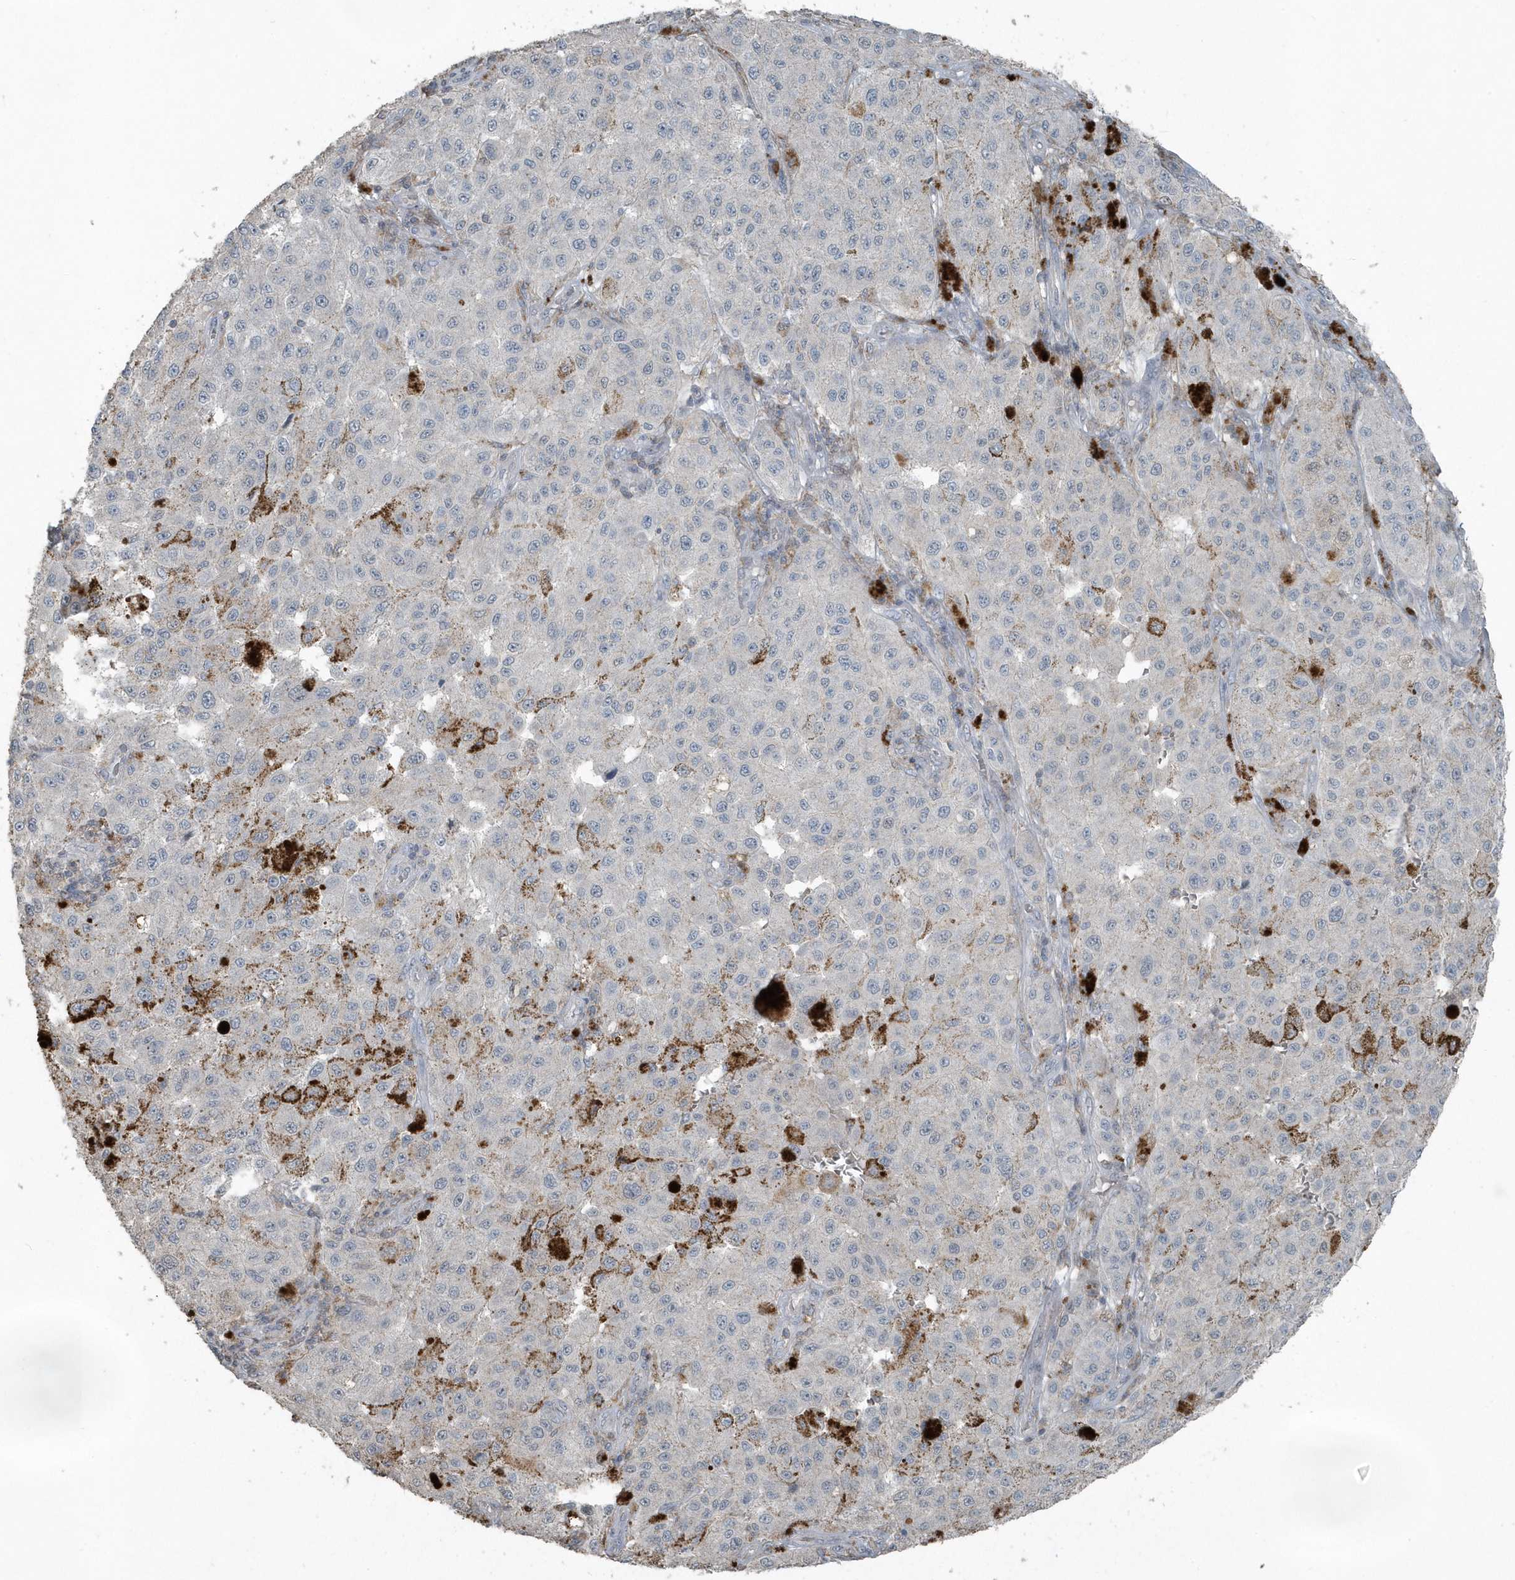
{"staining": {"intensity": "negative", "quantity": "none", "location": "none"}, "tissue": "melanoma", "cell_type": "Tumor cells", "image_type": "cancer", "snomed": [{"axis": "morphology", "description": "Malignant melanoma, NOS"}, {"axis": "topography", "description": "Skin"}], "caption": "An immunohistochemistry image of malignant melanoma is shown. There is no staining in tumor cells of malignant melanoma. (DAB (3,3'-diaminobenzidine) IHC with hematoxylin counter stain).", "gene": "ACTC1", "patient": {"sex": "female", "age": 64}}